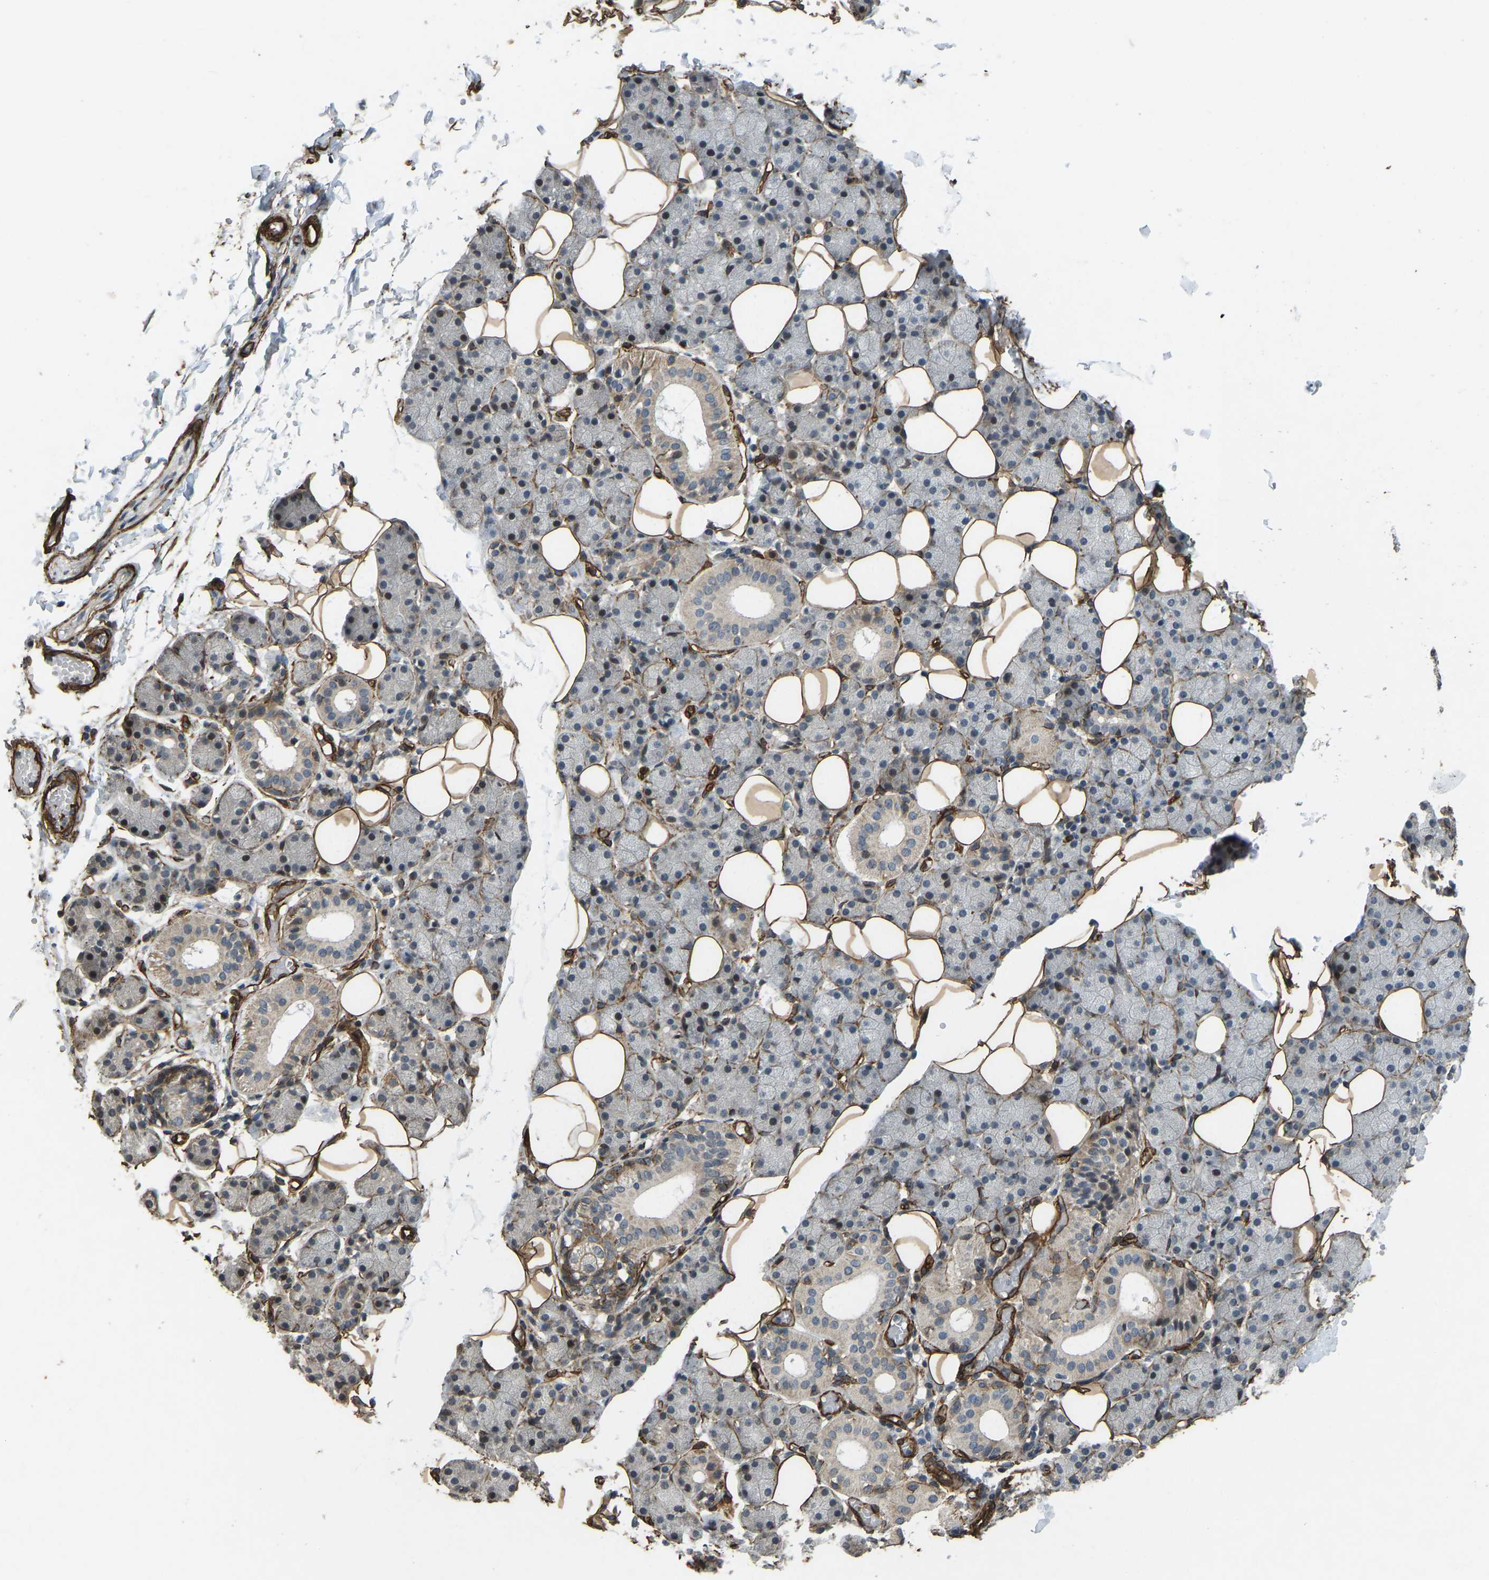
{"staining": {"intensity": "moderate", "quantity": "<25%", "location": "cytoplasmic/membranous,nuclear"}, "tissue": "salivary gland", "cell_type": "Glandular cells", "image_type": "normal", "snomed": [{"axis": "morphology", "description": "Normal tissue, NOS"}, {"axis": "topography", "description": "Salivary gland"}], "caption": "There is low levels of moderate cytoplasmic/membranous,nuclear staining in glandular cells of benign salivary gland, as demonstrated by immunohistochemical staining (brown color).", "gene": "NMB", "patient": {"sex": "female", "age": 33}}